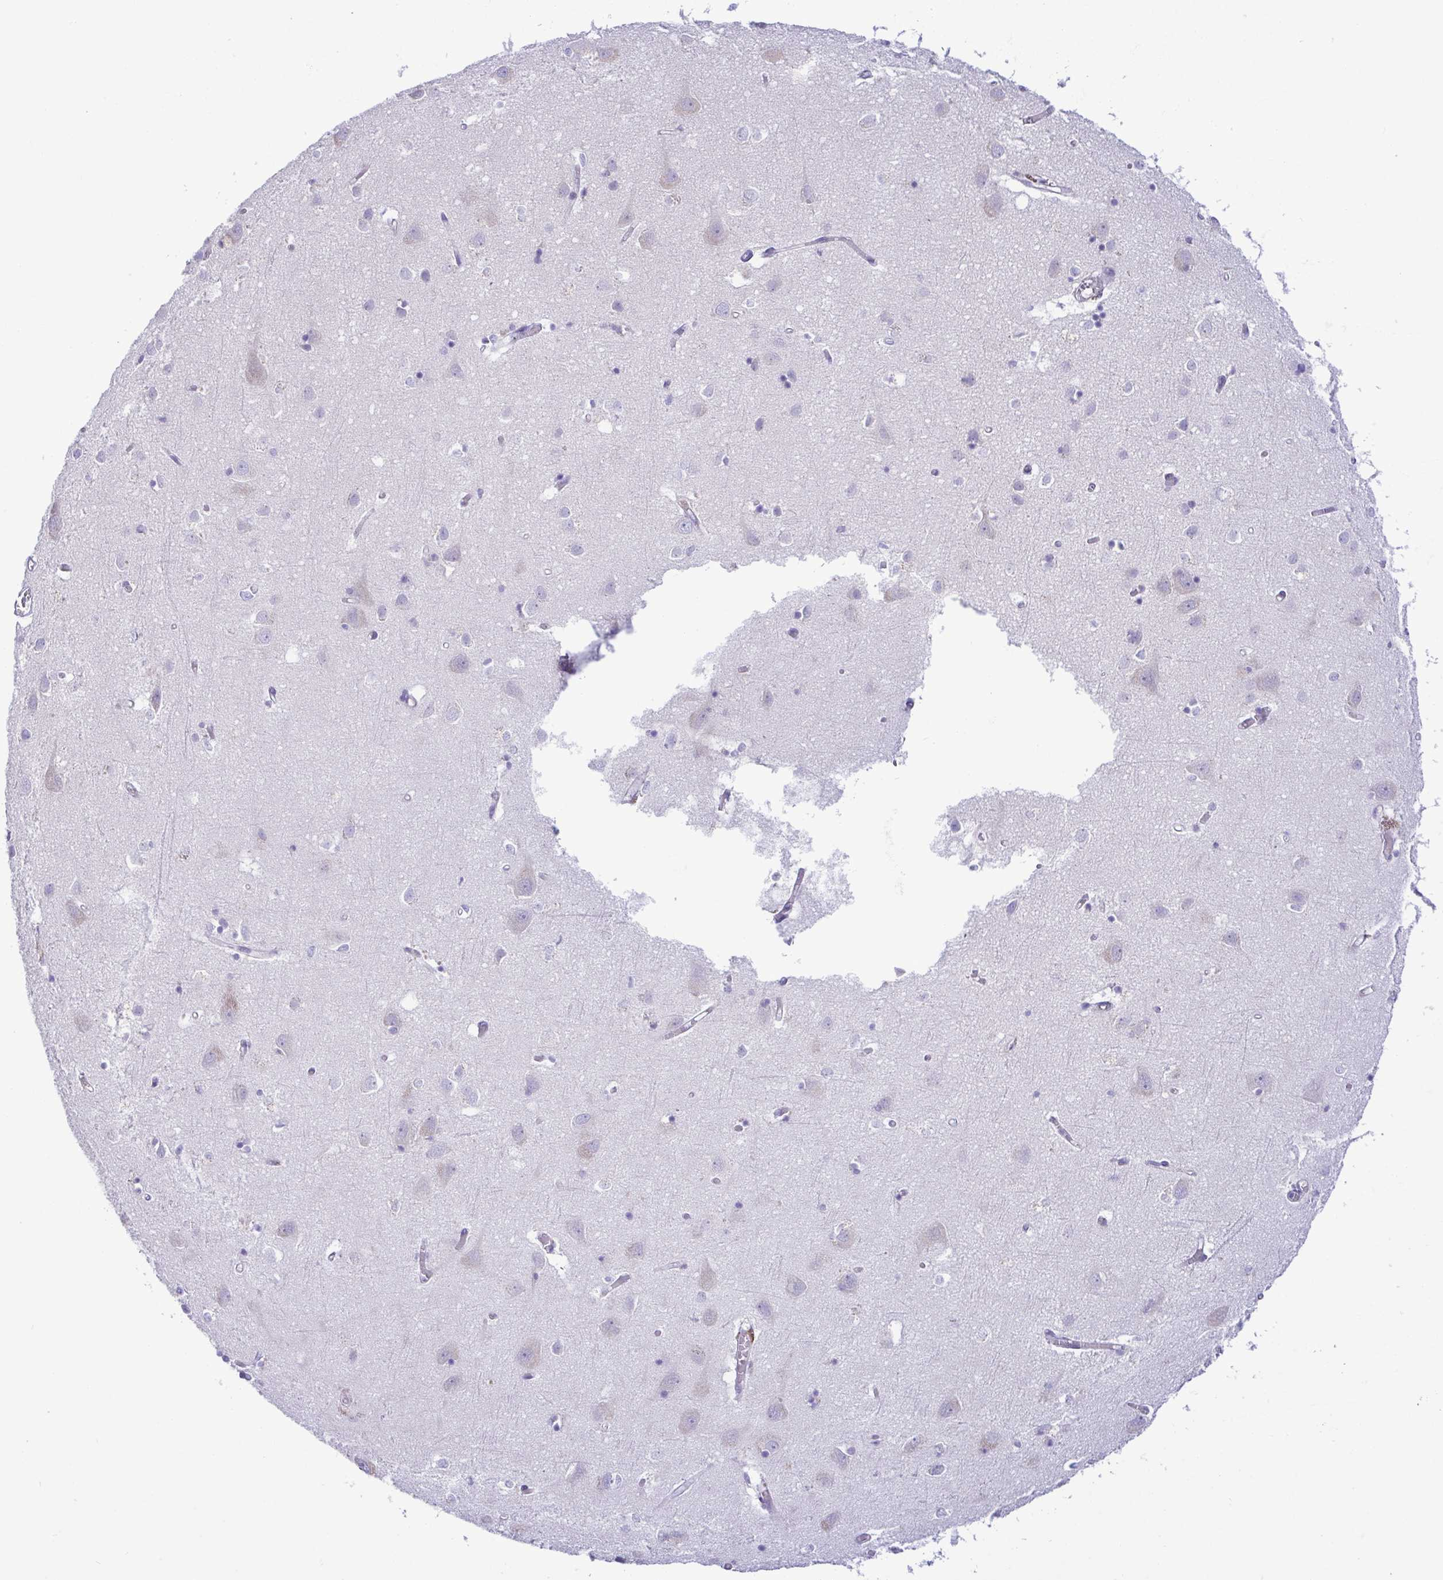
{"staining": {"intensity": "negative", "quantity": "none", "location": "none"}, "tissue": "cerebral cortex", "cell_type": "Endothelial cells", "image_type": "normal", "snomed": [{"axis": "morphology", "description": "Normal tissue, NOS"}, {"axis": "topography", "description": "Cerebral cortex"}], "caption": "Immunohistochemistry of unremarkable human cerebral cortex reveals no positivity in endothelial cells.", "gene": "FAM86B1", "patient": {"sex": "male", "age": 70}}